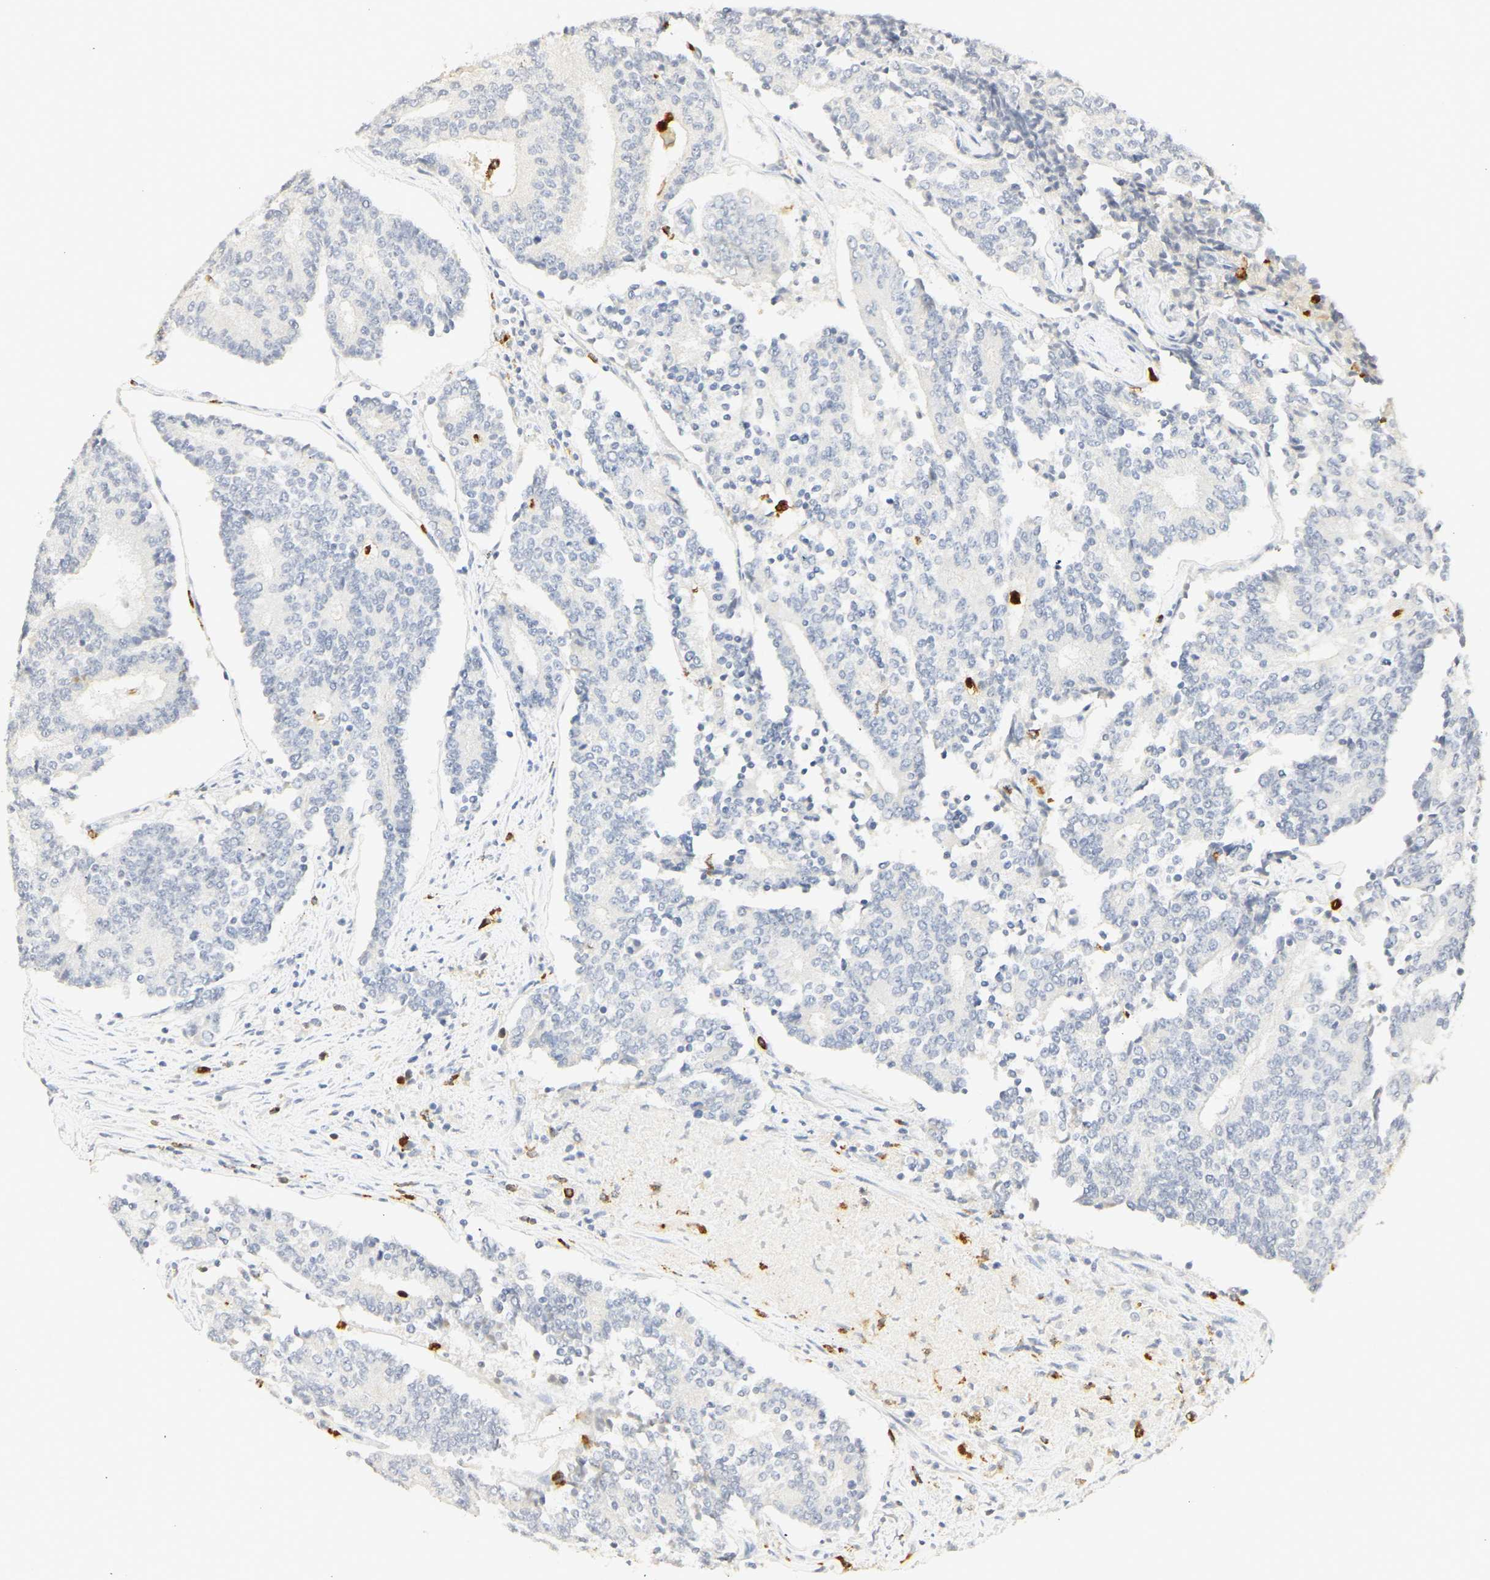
{"staining": {"intensity": "negative", "quantity": "none", "location": "none"}, "tissue": "prostate cancer", "cell_type": "Tumor cells", "image_type": "cancer", "snomed": [{"axis": "morphology", "description": "Normal tissue, NOS"}, {"axis": "morphology", "description": "Adenocarcinoma, High grade"}, {"axis": "topography", "description": "Prostate"}, {"axis": "topography", "description": "Seminal veicle"}], "caption": "The histopathology image reveals no significant positivity in tumor cells of prostate cancer.", "gene": "MPO", "patient": {"sex": "male", "age": 55}}